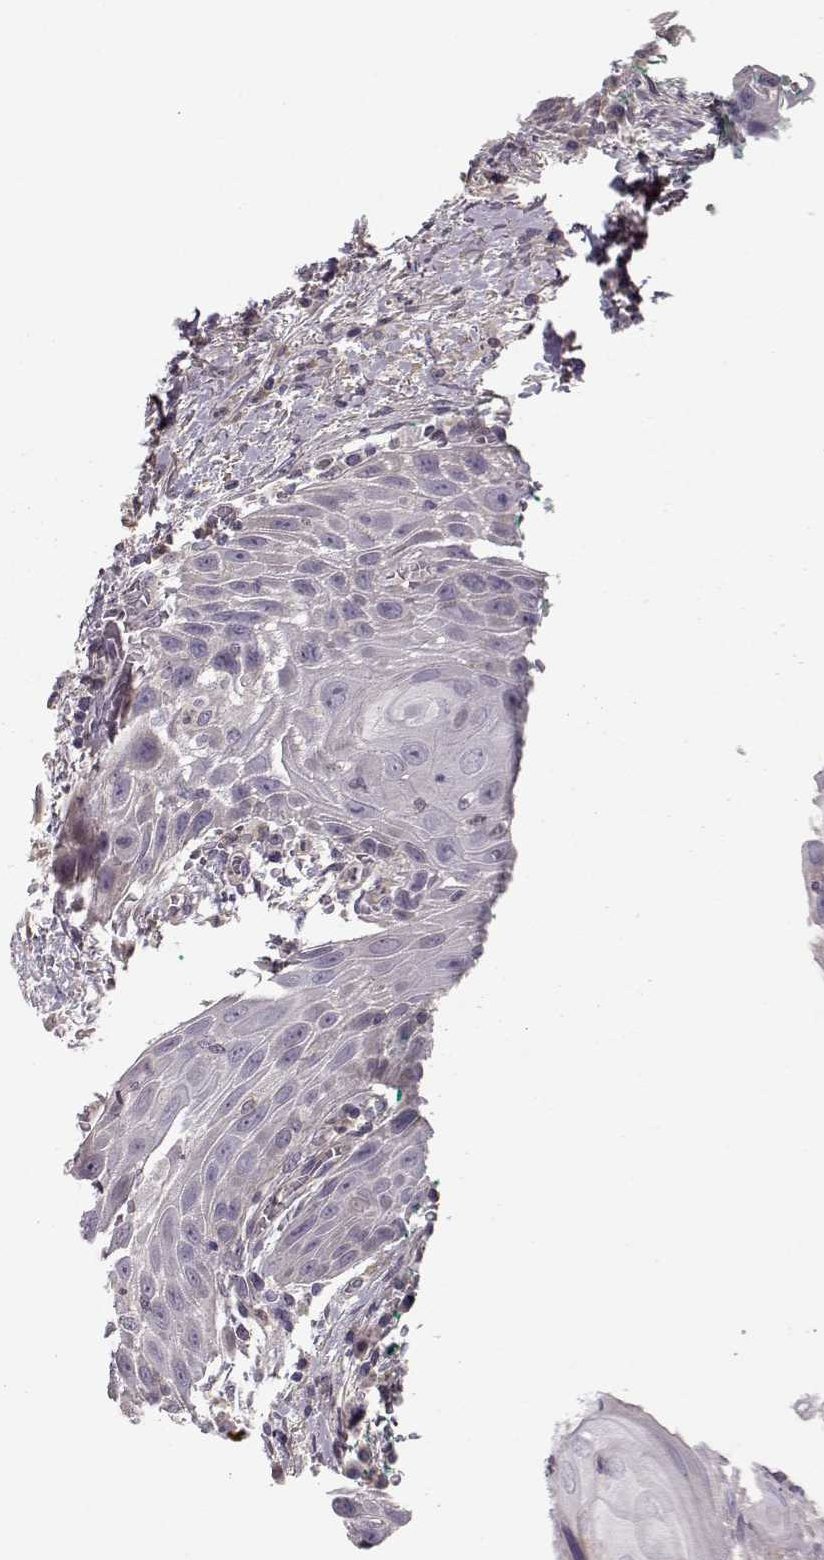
{"staining": {"intensity": "negative", "quantity": "none", "location": "none"}, "tissue": "head and neck cancer", "cell_type": "Tumor cells", "image_type": "cancer", "snomed": [{"axis": "morphology", "description": "Squamous cell carcinoma, NOS"}, {"axis": "topography", "description": "Head-Neck"}], "caption": "Protein analysis of squamous cell carcinoma (head and neck) demonstrates no significant staining in tumor cells.", "gene": "MTR", "patient": {"sex": "male", "age": 69}}